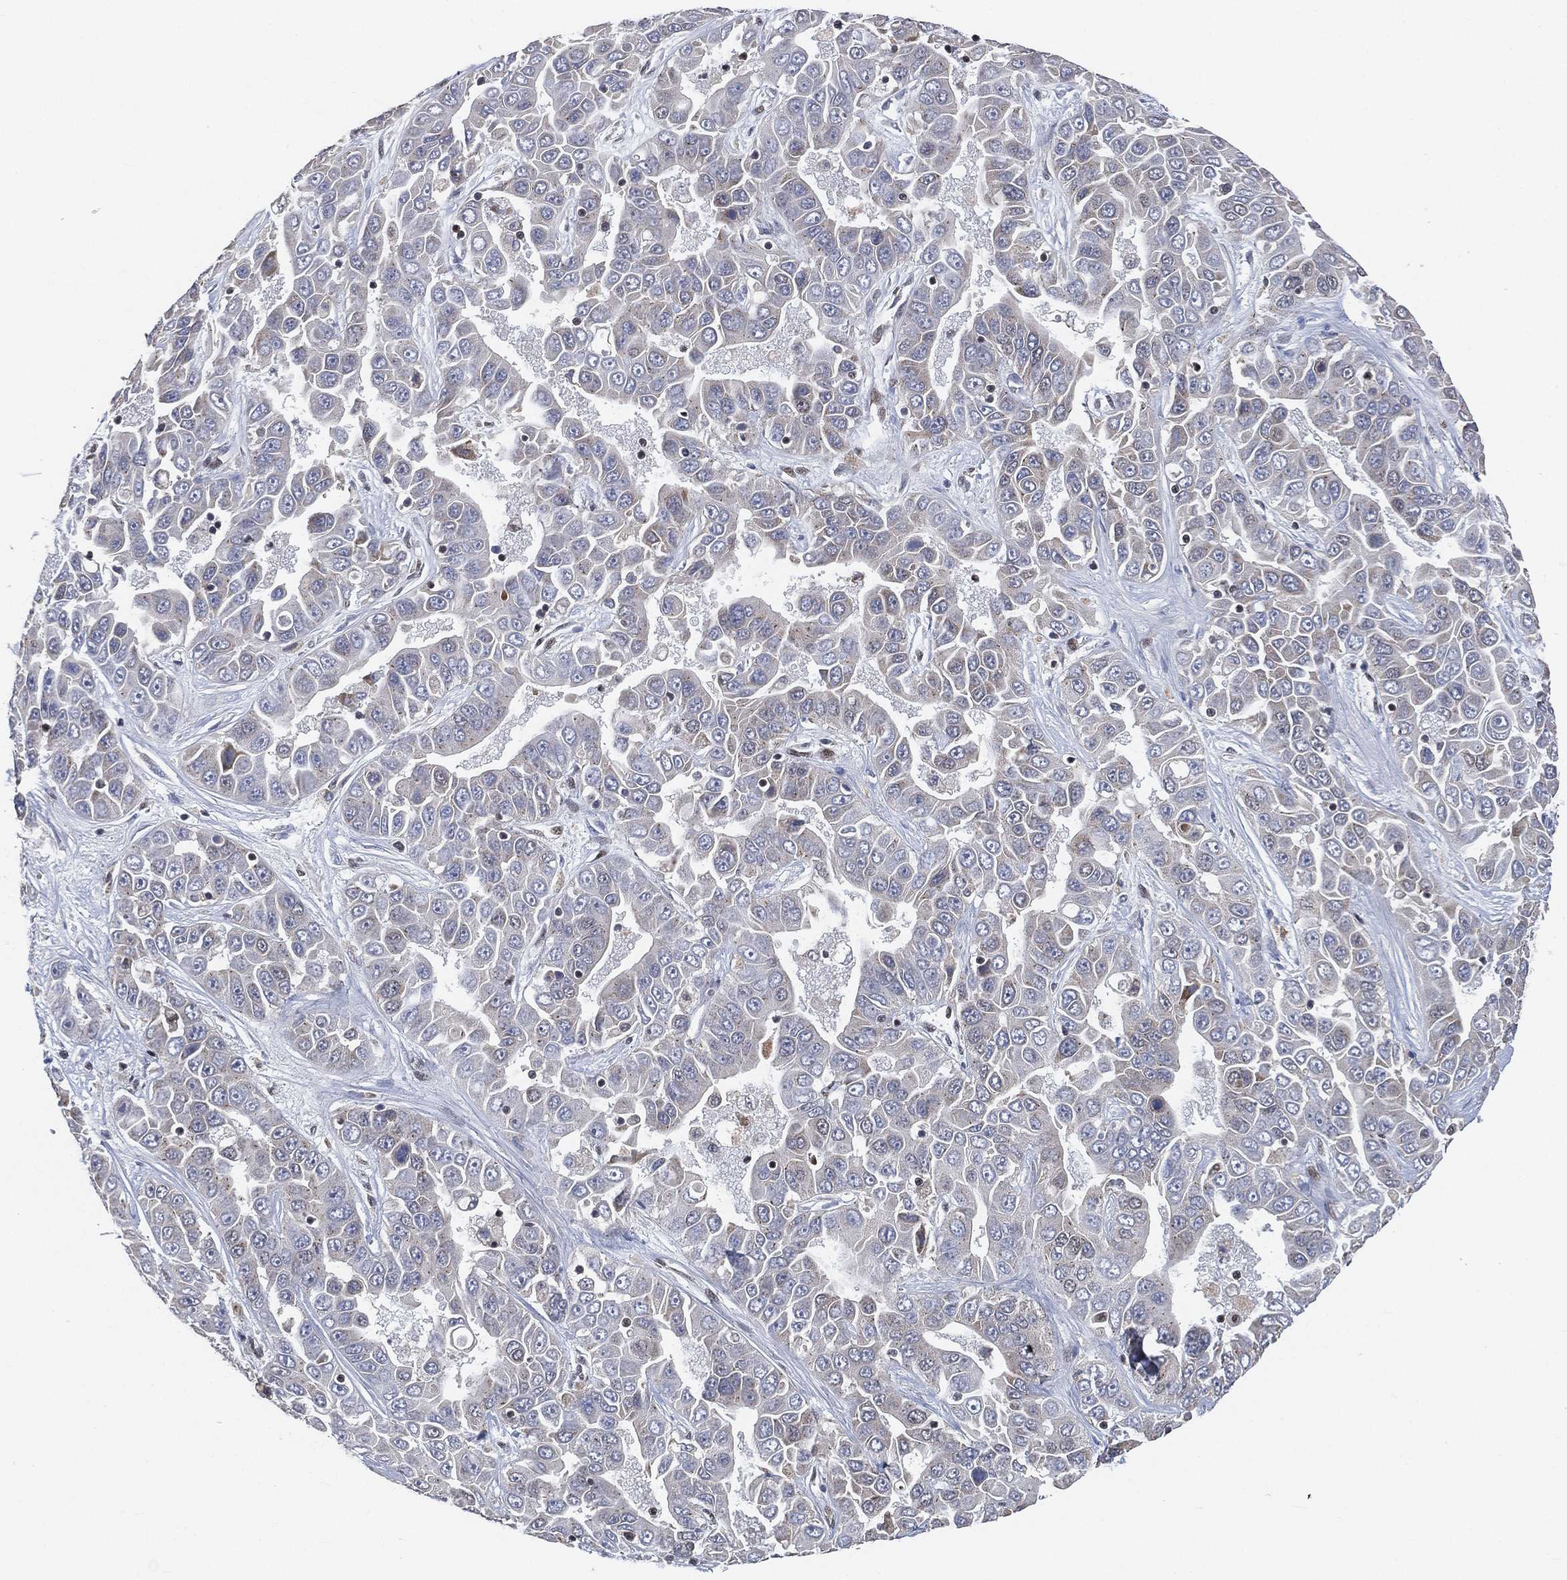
{"staining": {"intensity": "negative", "quantity": "none", "location": "none"}, "tissue": "liver cancer", "cell_type": "Tumor cells", "image_type": "cancer", "snomed": [{"axis": "morphology", "description": "Cholangiocarcinoma"}, {"axis": "topography", "description": "Liver"}], "caption": "Immunohistochemistry (IHC) photomicrograph of neoplastic tissue: liver cholangiocarcinoma stained with DAB demonstrates no significant protein staining in tumor cells.", "gene": "YLPM1", "patient": {"sex": "female", "age": 52}}